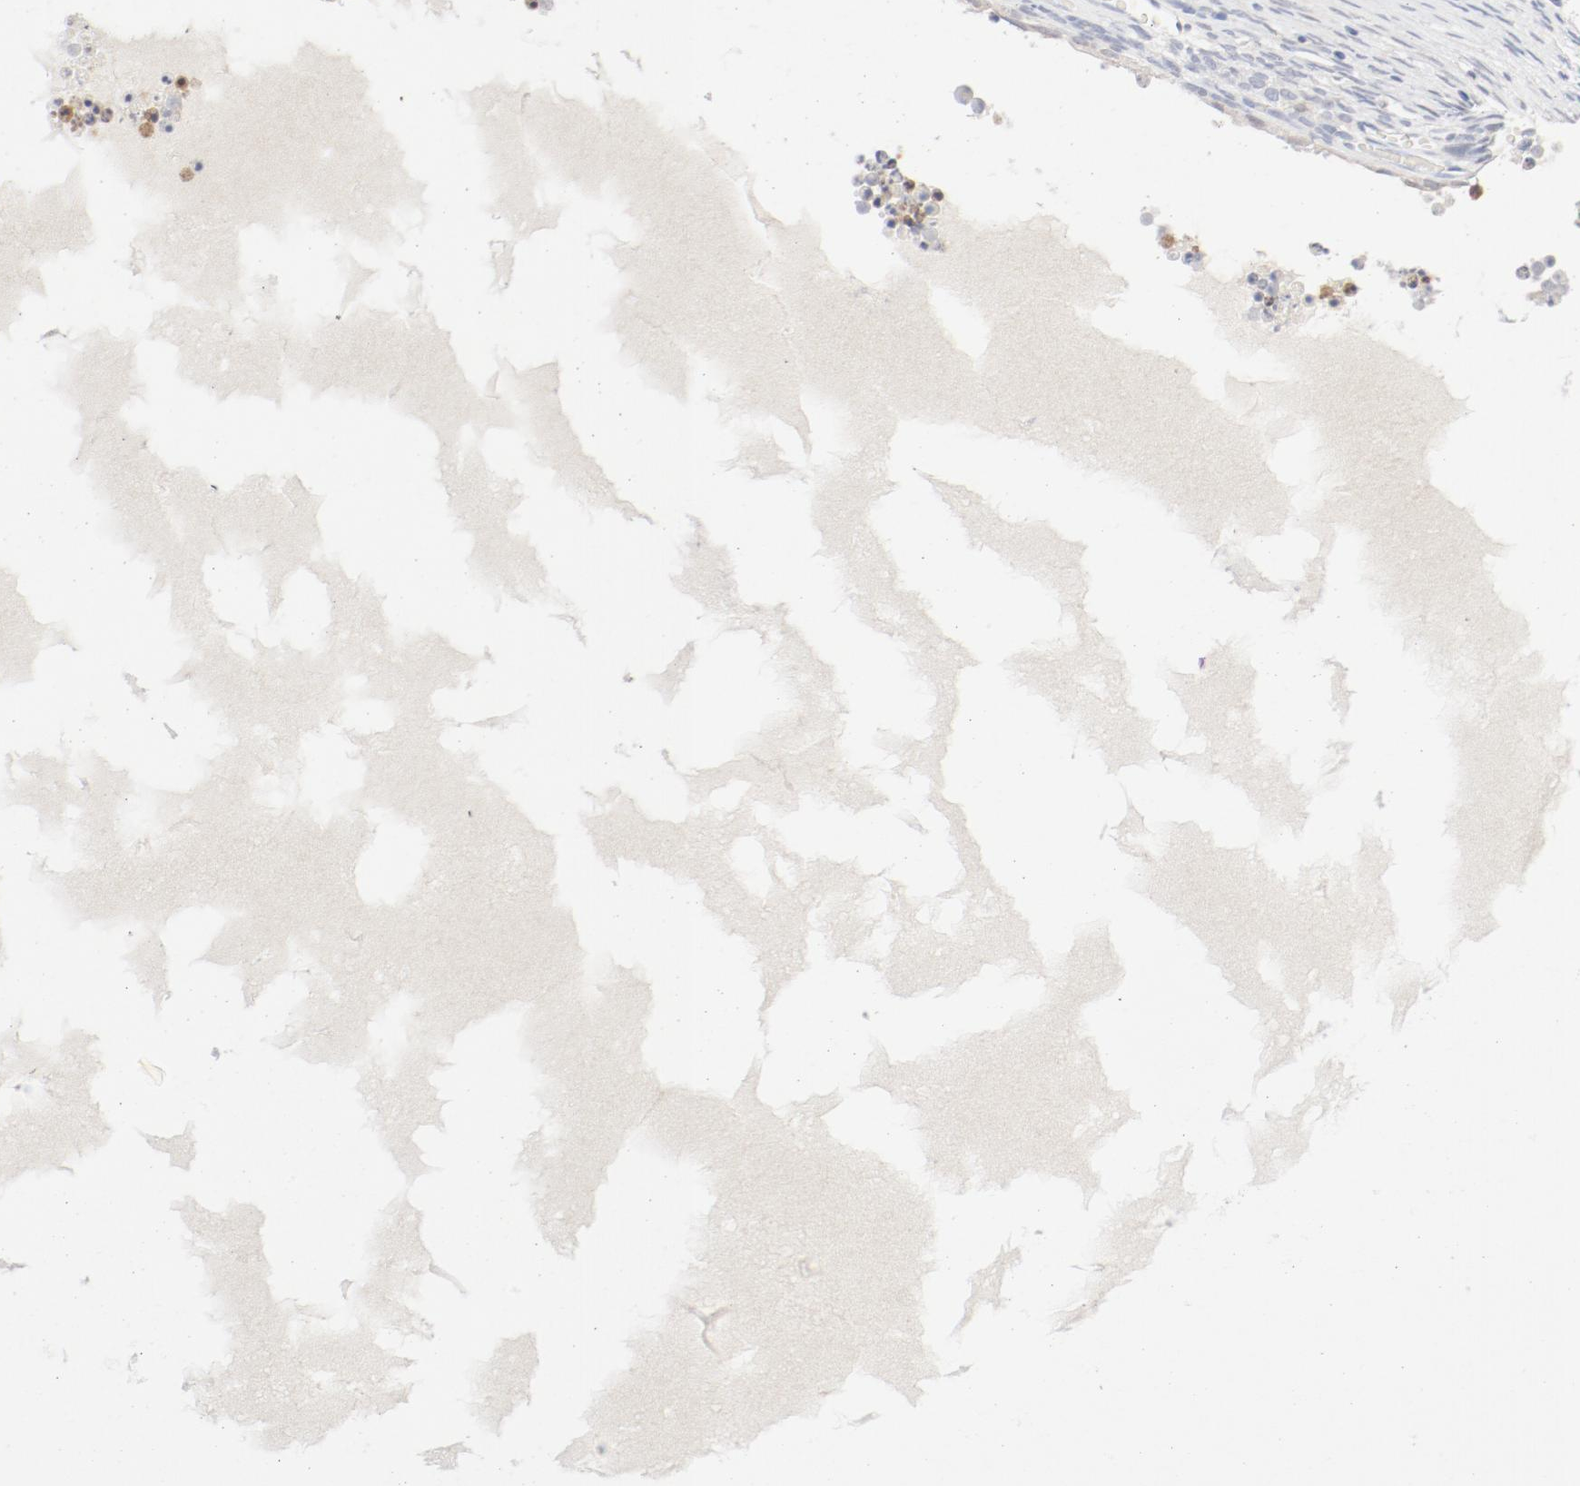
{"staining": {"intensity": "negative", "quantity": "none", "location": "none"}, "tissue": "ovary", "cell_type": "Follicle cells", "image_type": "normal", "snomed": [{"axis": "morphology", "description": "Normal tissue, NOS"}, {"axis": "topography", "description": "Ovary"}], "caption": "An immunohistochemistry (IHC) histopathology image of unremarkable ovary is shown. There is no staining in follicle cells of ovary. Nuclei are stained in blue.", "gene": "PGM1", "patient": {"sex": "female", "age": 35}}